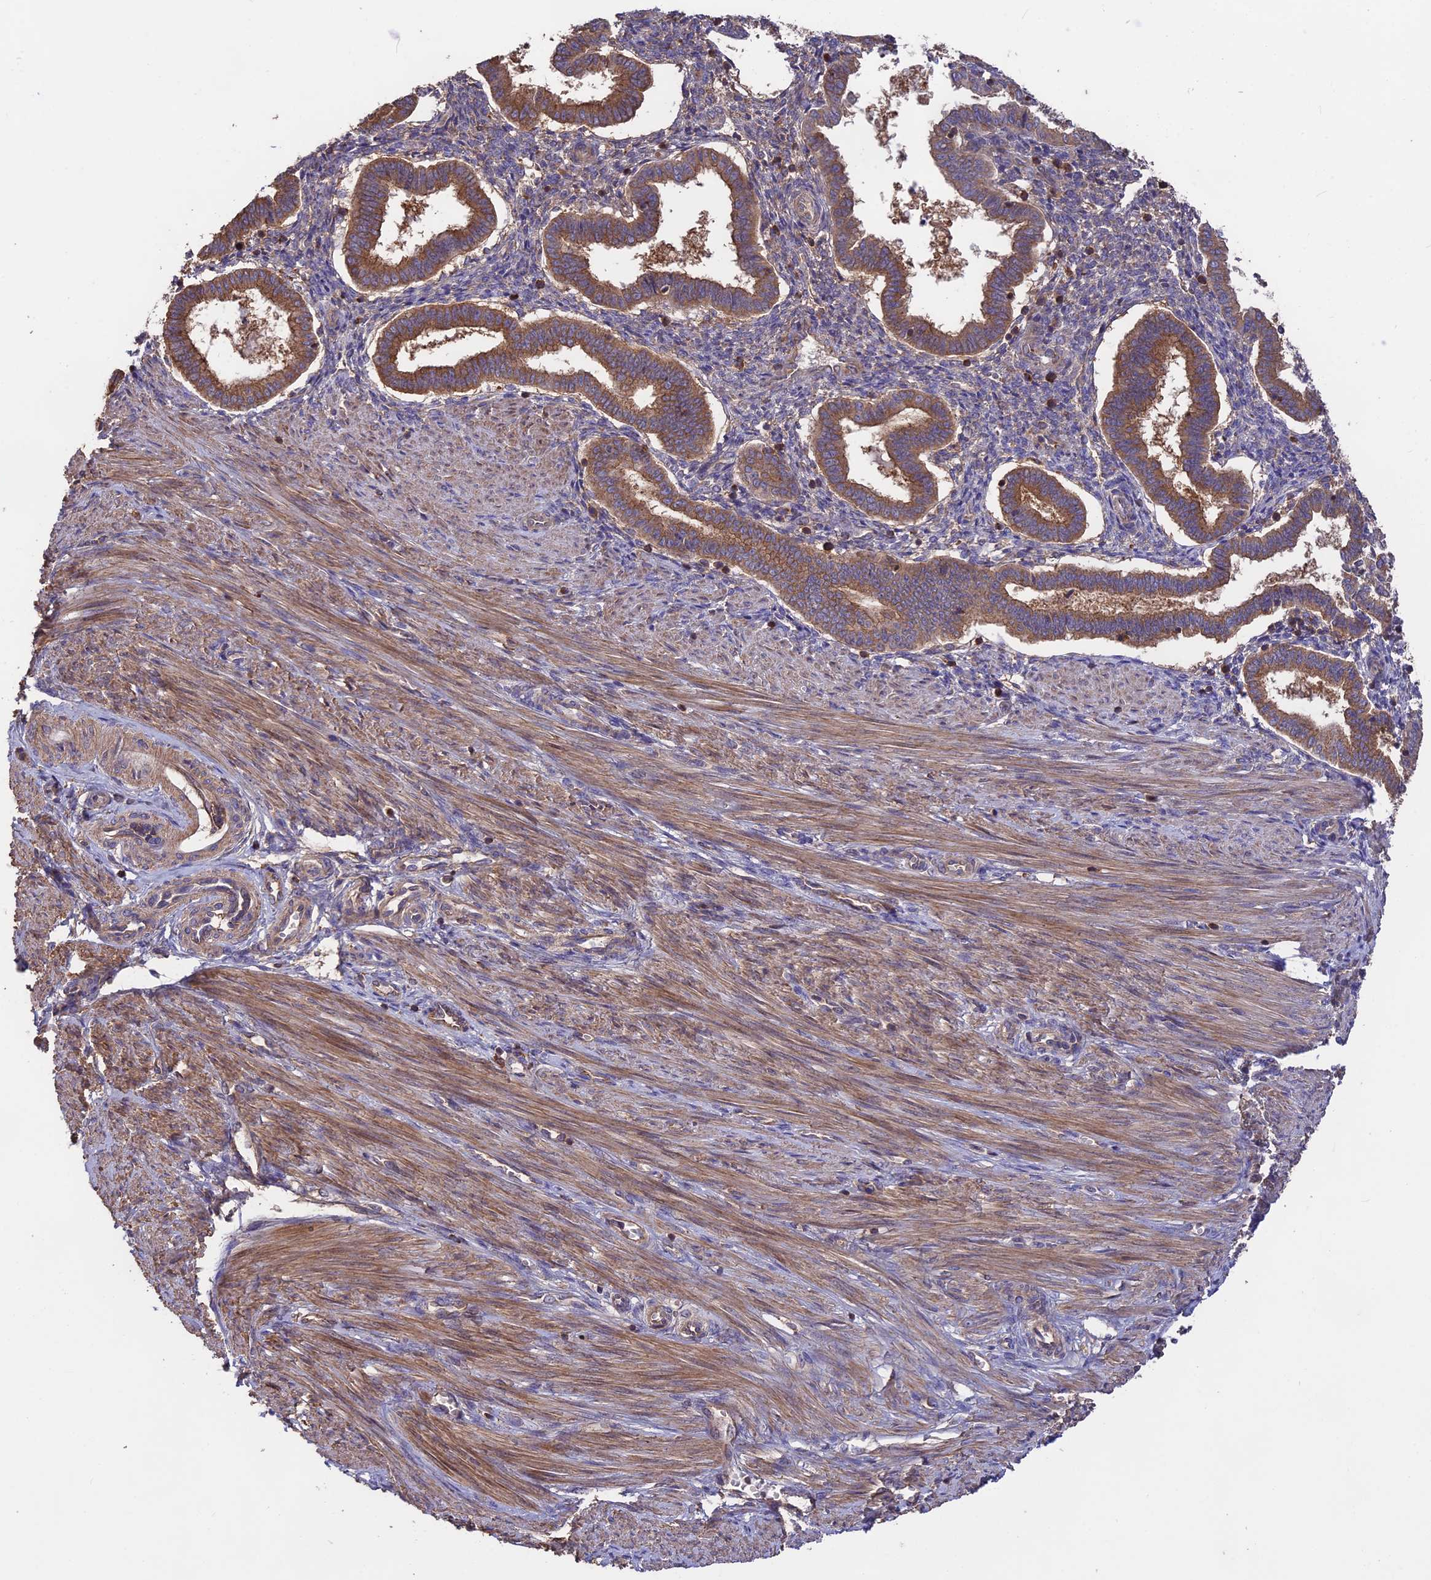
{"staining": {"intensity": "strong", "quantity": "<25%", "location": "cytoplasmic/membranous"}, "tissue": "endometrium", "cell_type": "Cells in endometrial stroma", "image_type": "normal", "snomed": [{"axis": "morphology", "description": "Normal tissue, NOS"}, {"axis": "topography", "description": "Endometrium"}], "caption": "Immunohistochemistry of normal human endometrium reveals medium levels of strong cytoplasmic/membranous staining in approximately <25% of cells in endometrial stroma.", "gene": "NUDT8", "patient": {"sex": "female", "age": 24}}